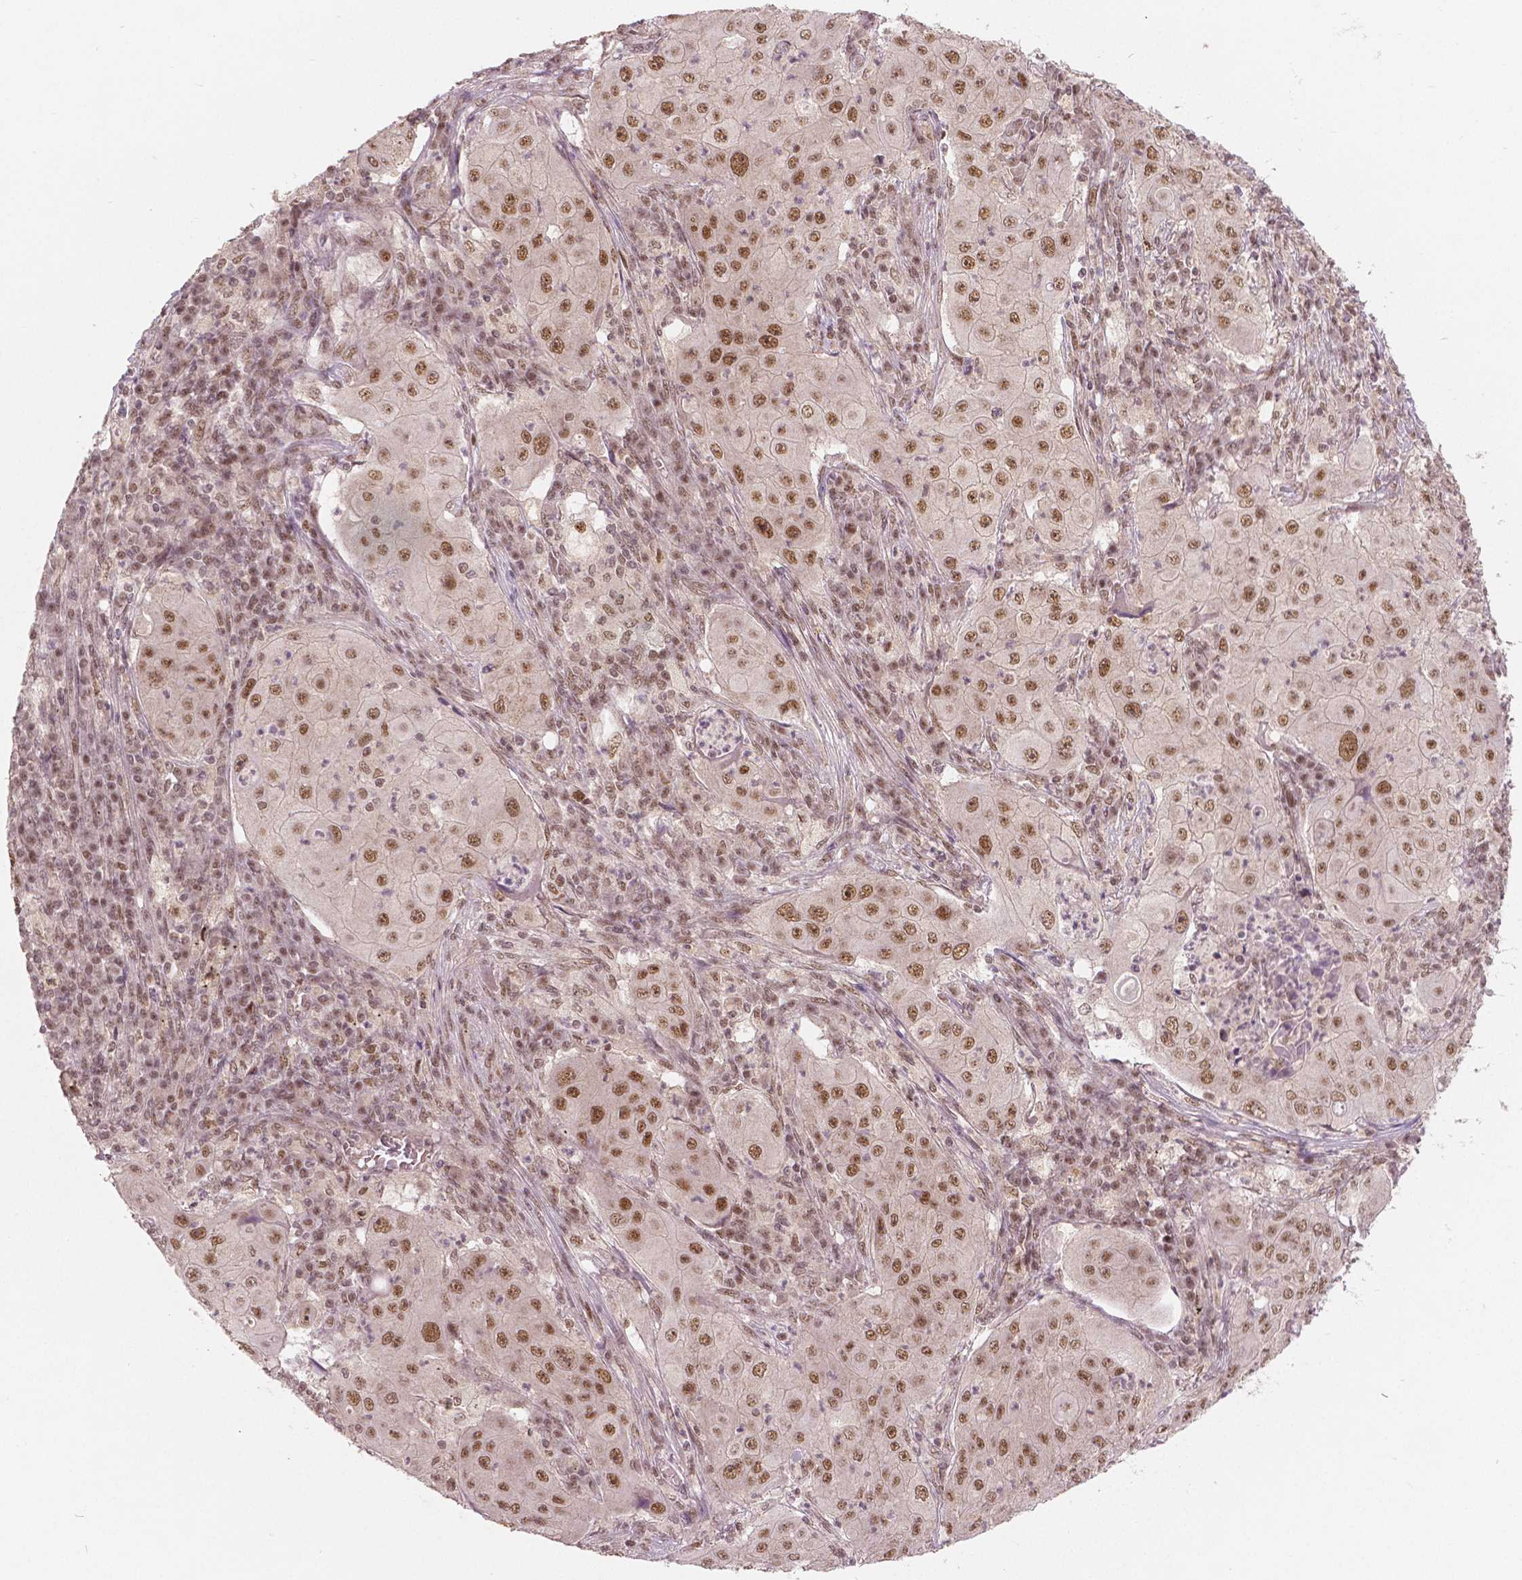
{"staining": {"intensity": "moderate", "quantity": ">75%", "location": "nuclear"}, "tissue": "lung cancer", "cell_type": "Tumor cells", "image_type": "cancer", "snomed": [{"axis": "morphology", "description": "Squamous cell carcinoma, NOS"}, {"axis": "topography", "description": "Lung"}], "caption": "Immunohistochemical staining of human lung cancer exhibits moderate nuclear protein staining in about >75% of tumor cells.", "gene": "NSD2", "patient": {"sex": "female", "age": 59}}